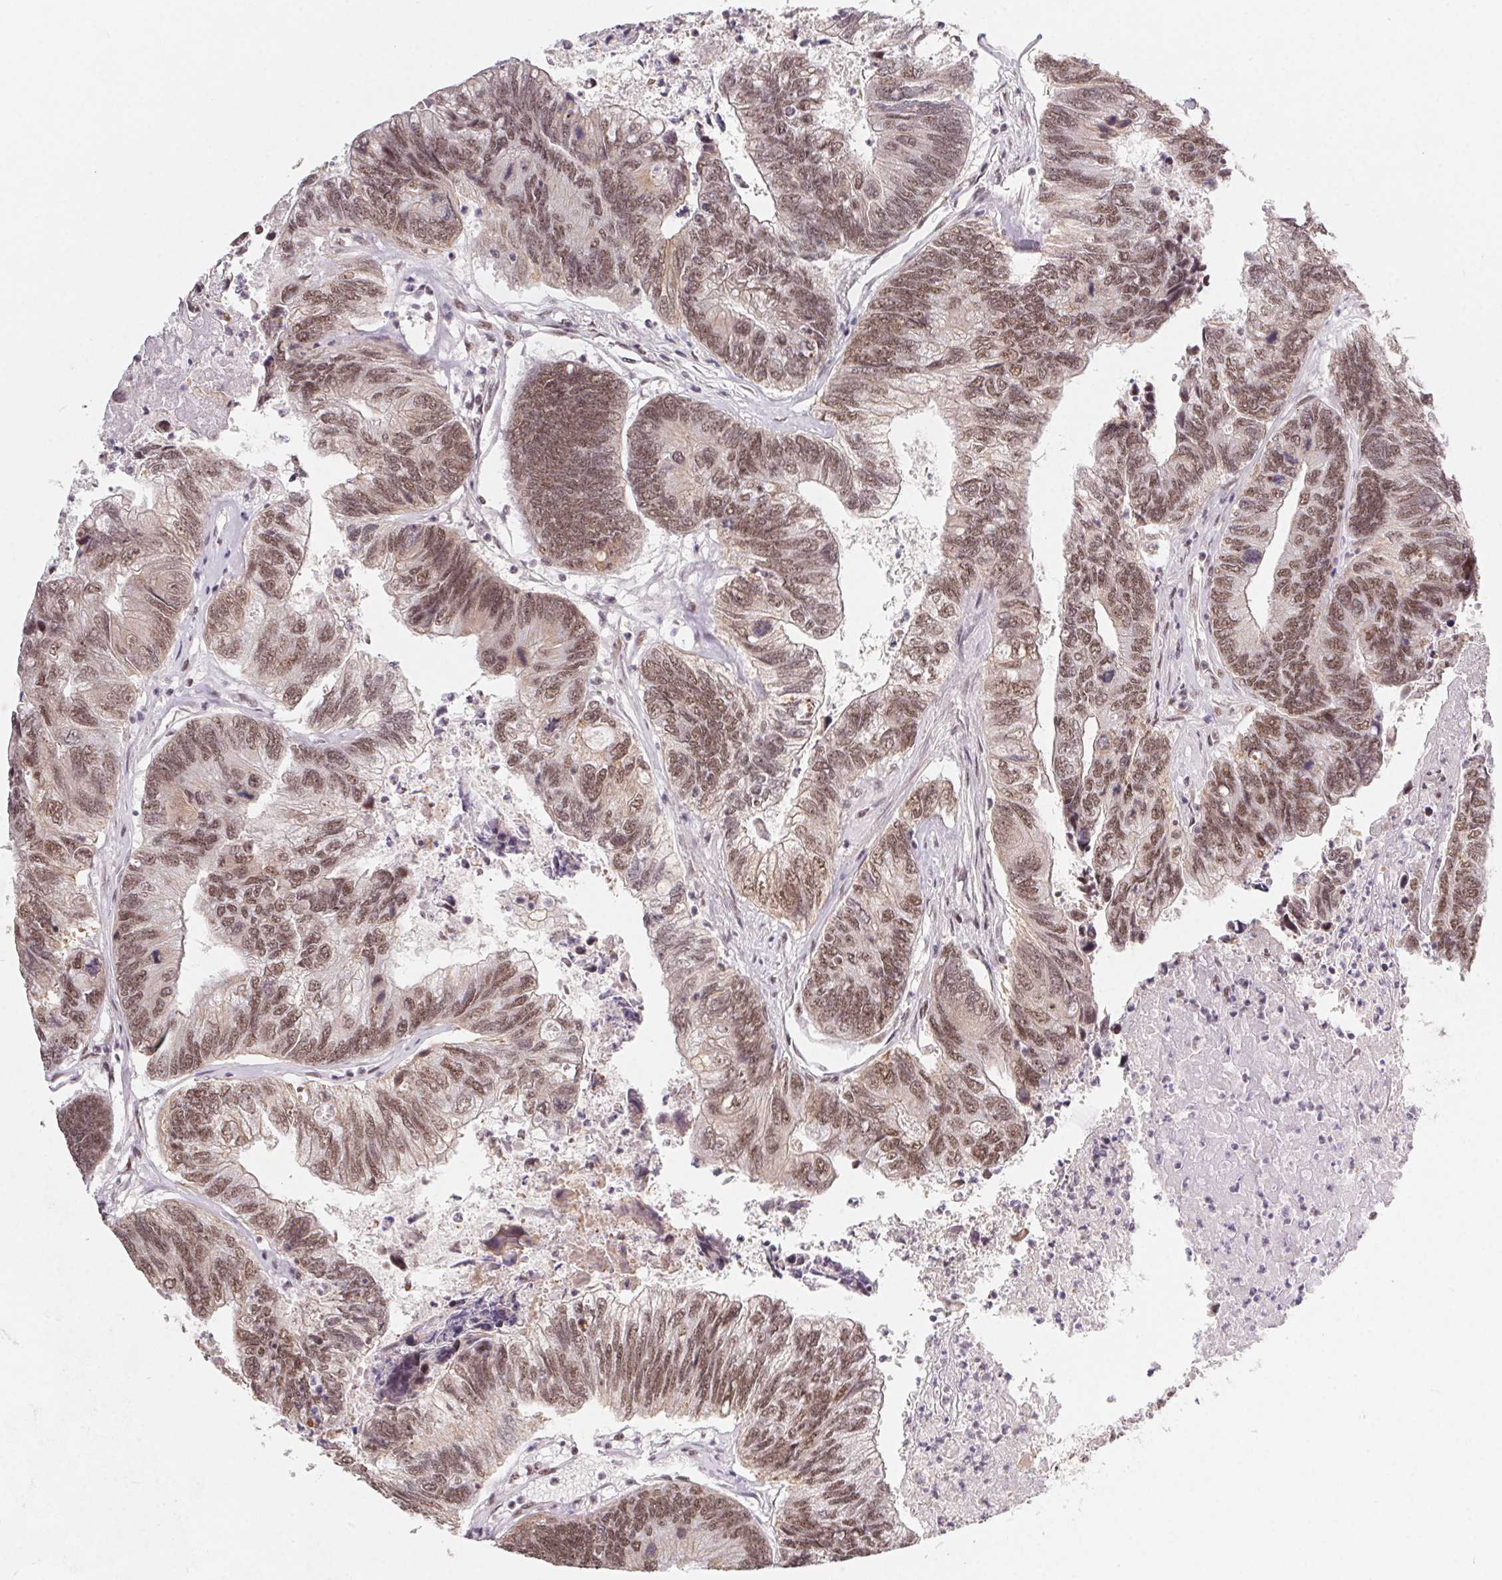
{"staining": {"intensity": "moderate", "quantity": ">75%", "location": "cytoplasmic/membranous,nuclear"}, "tissue": "colorectal cancer", "cell_type": "Tumor cells", "image_type": "cancer", "snomed": [{"axis": "morphology", "description": "Adenocarcinoma, NOS"}, {"axis": "topography", "description": "Colon"}], "caption": "Human colorectal adenocarcinoma stained with a brown dye reveals moderate cytoplasmic/membranous and nuclear positive staining in about >75% of tumor cells.", "gene": "TCERG1", "patient": {"sex": "female", "age": 67}}